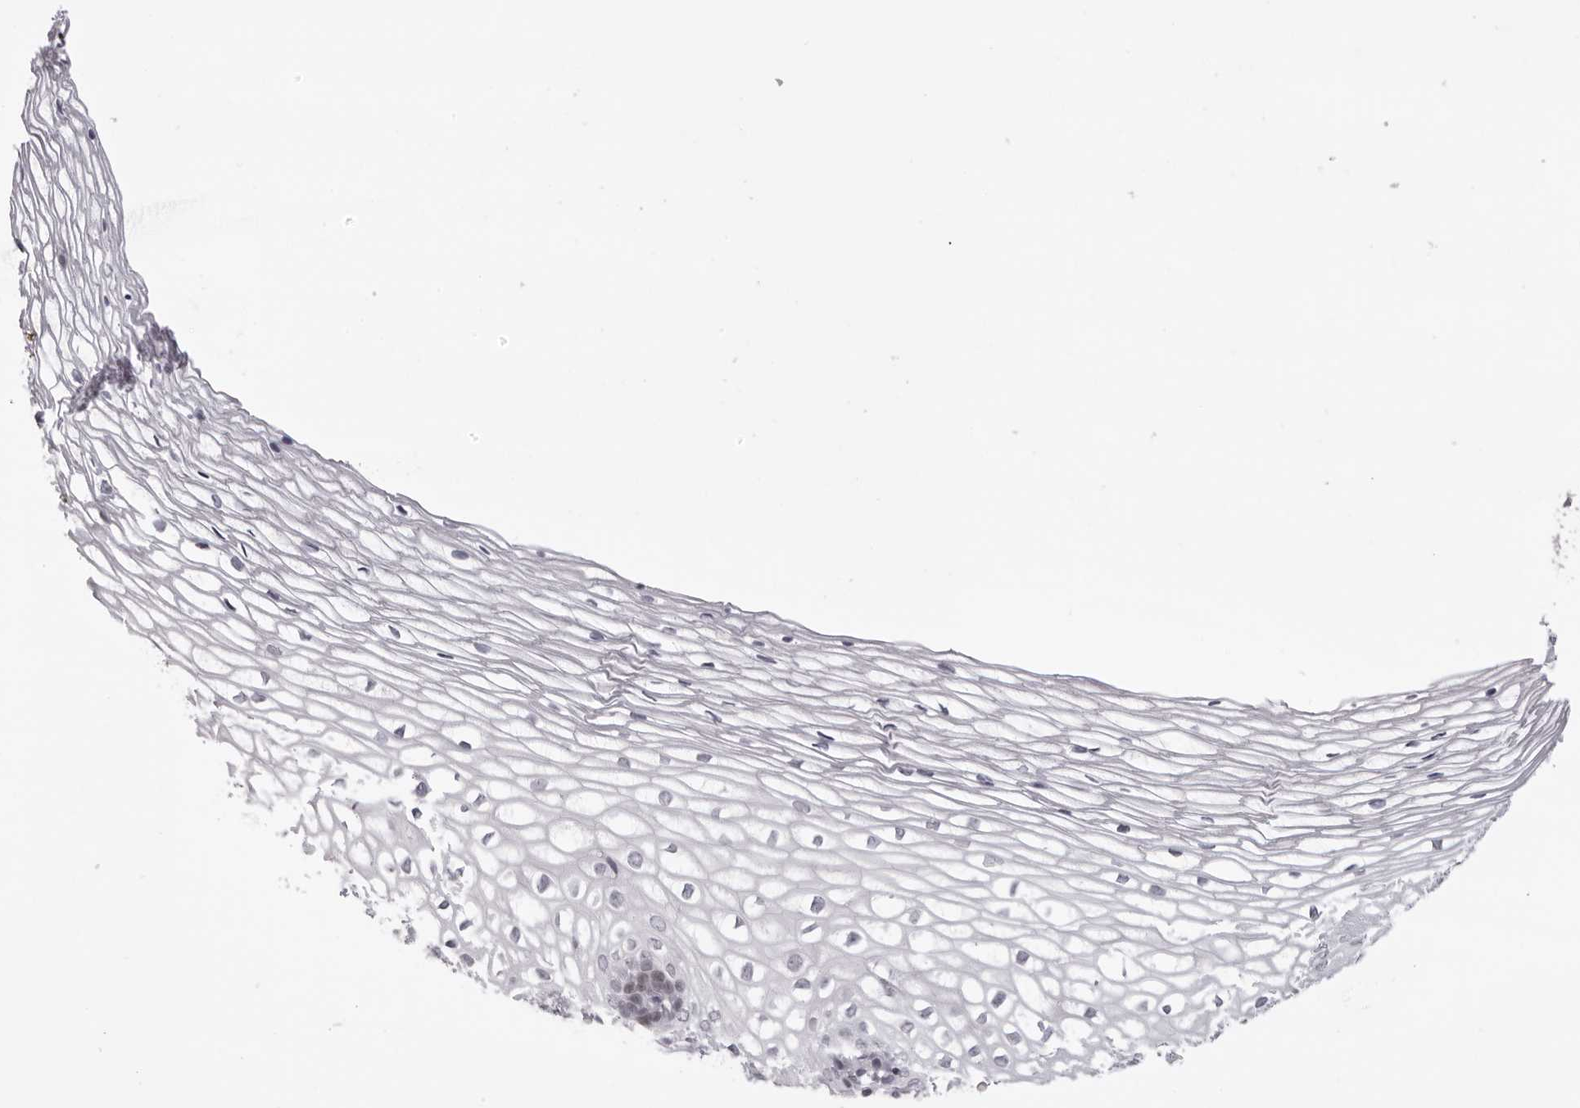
{"staining": {"intensity": "negative", "quantity": "none", "location": "none"}, "tissue": "cervix", "cell_type": "Glandular cells", "image_type": "normal", "snomed": [{"axis": "morphology", "description": "Normal tissue, NOS"}, {"axis": "topography", "description": "Cervix"}], "caption": "Immunohistochemistry photomicrograph of benign human cervix stained for a protein (brown), which shows no positivity in glandular cells.", "gene": "MAFK", "patient": {"sex": "female", "age": 27}}